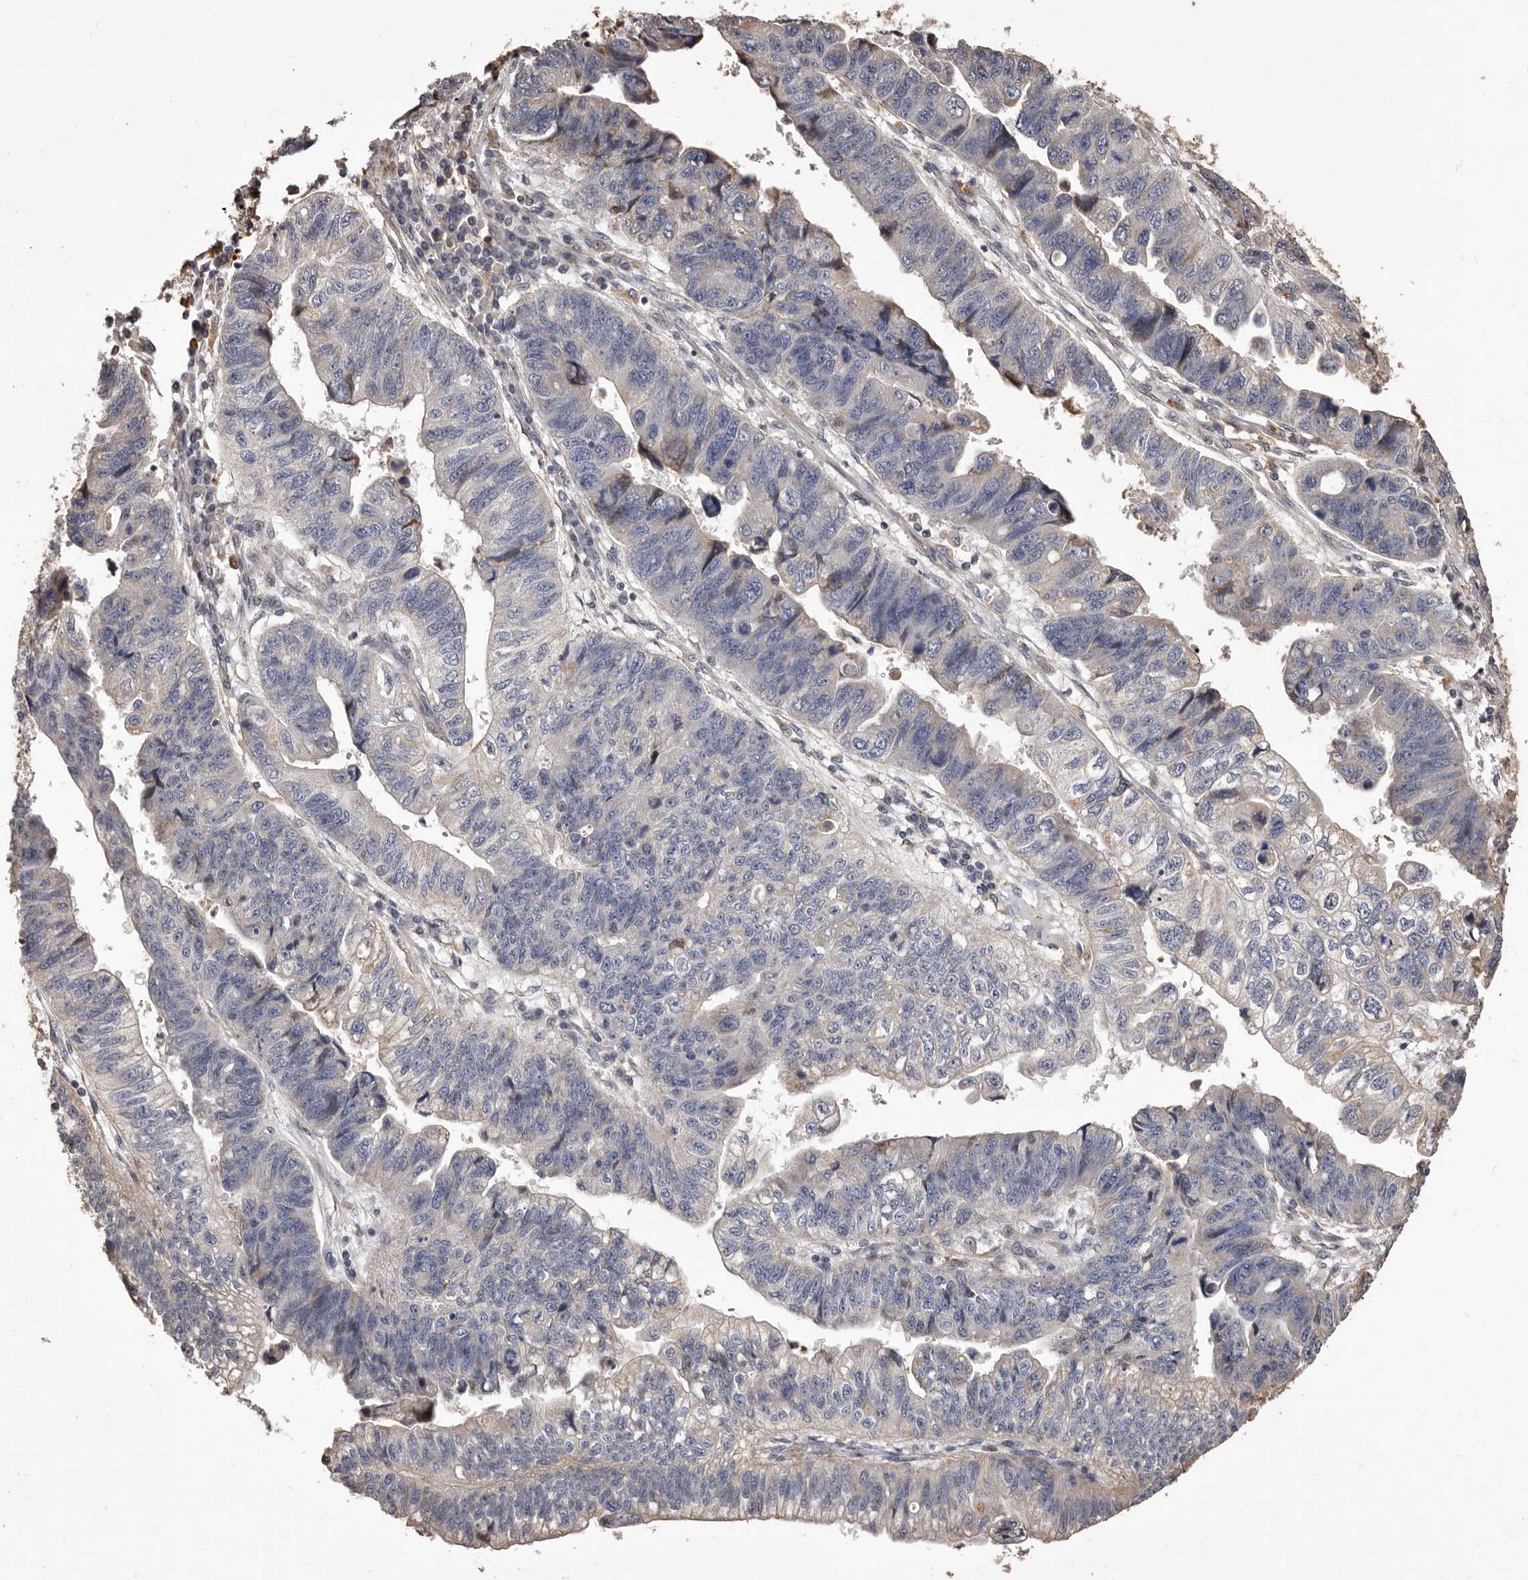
{"staining": {"intensity": "negative", "quantity": "none", "location": "none"}, "tissue": "stomach cancer", "cell_type": "Tumor cells", "image_type": "cancer", "snomed": [{"axis": "morphology", "description": "Adenocarcinoma, NOS"}, {"axis": "topography", "description": "Stomach"}], "caption": "Photomicrograph shows no protein expression in tumor cells of stomach adenocarcinoma tissue.", "gene": "ALPK1", "patient": {"sex": "male", "age": 59}}